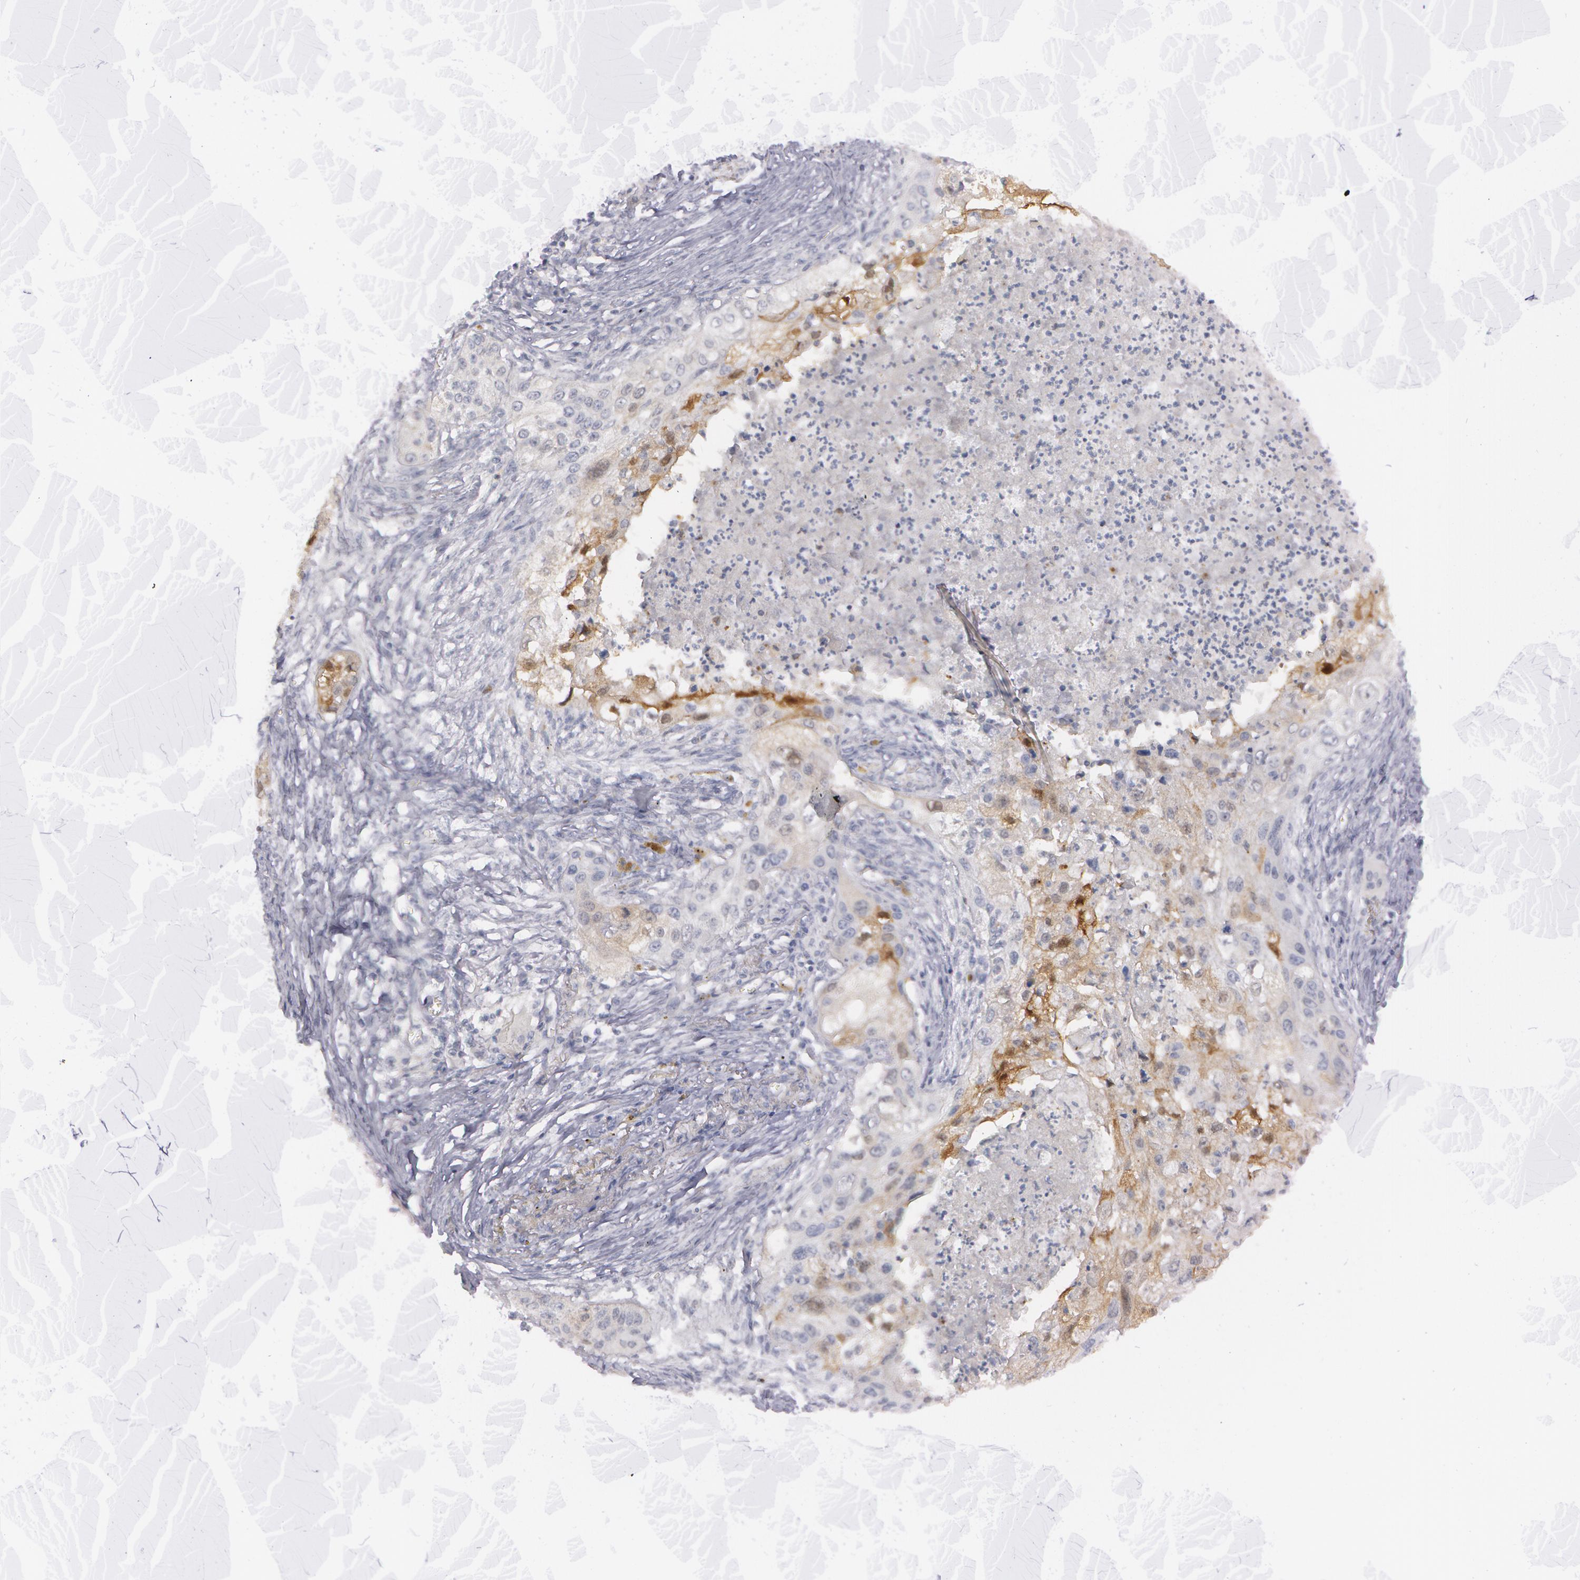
{"staining": {"intensity": "weak", "quantity": "<25%", "location": "nuclear"}, "tissue": "lung cancer", "cell_type": "Tumor cells", "image_type": "cancer", "snomed": [{"axis": "morphology", "description": "Squamous cell carcinoma, NOS"}, {"axis": "topography", "description": "Lung"}], "caption": "DAB (3,3'-diaminobenzidine) immunohistochemical staining of human lung squamous cell carcinoma reveals no significant expression in tumor cells.", "gene": "IL1RN", "patient": {"sex": "male", "age": 71}}